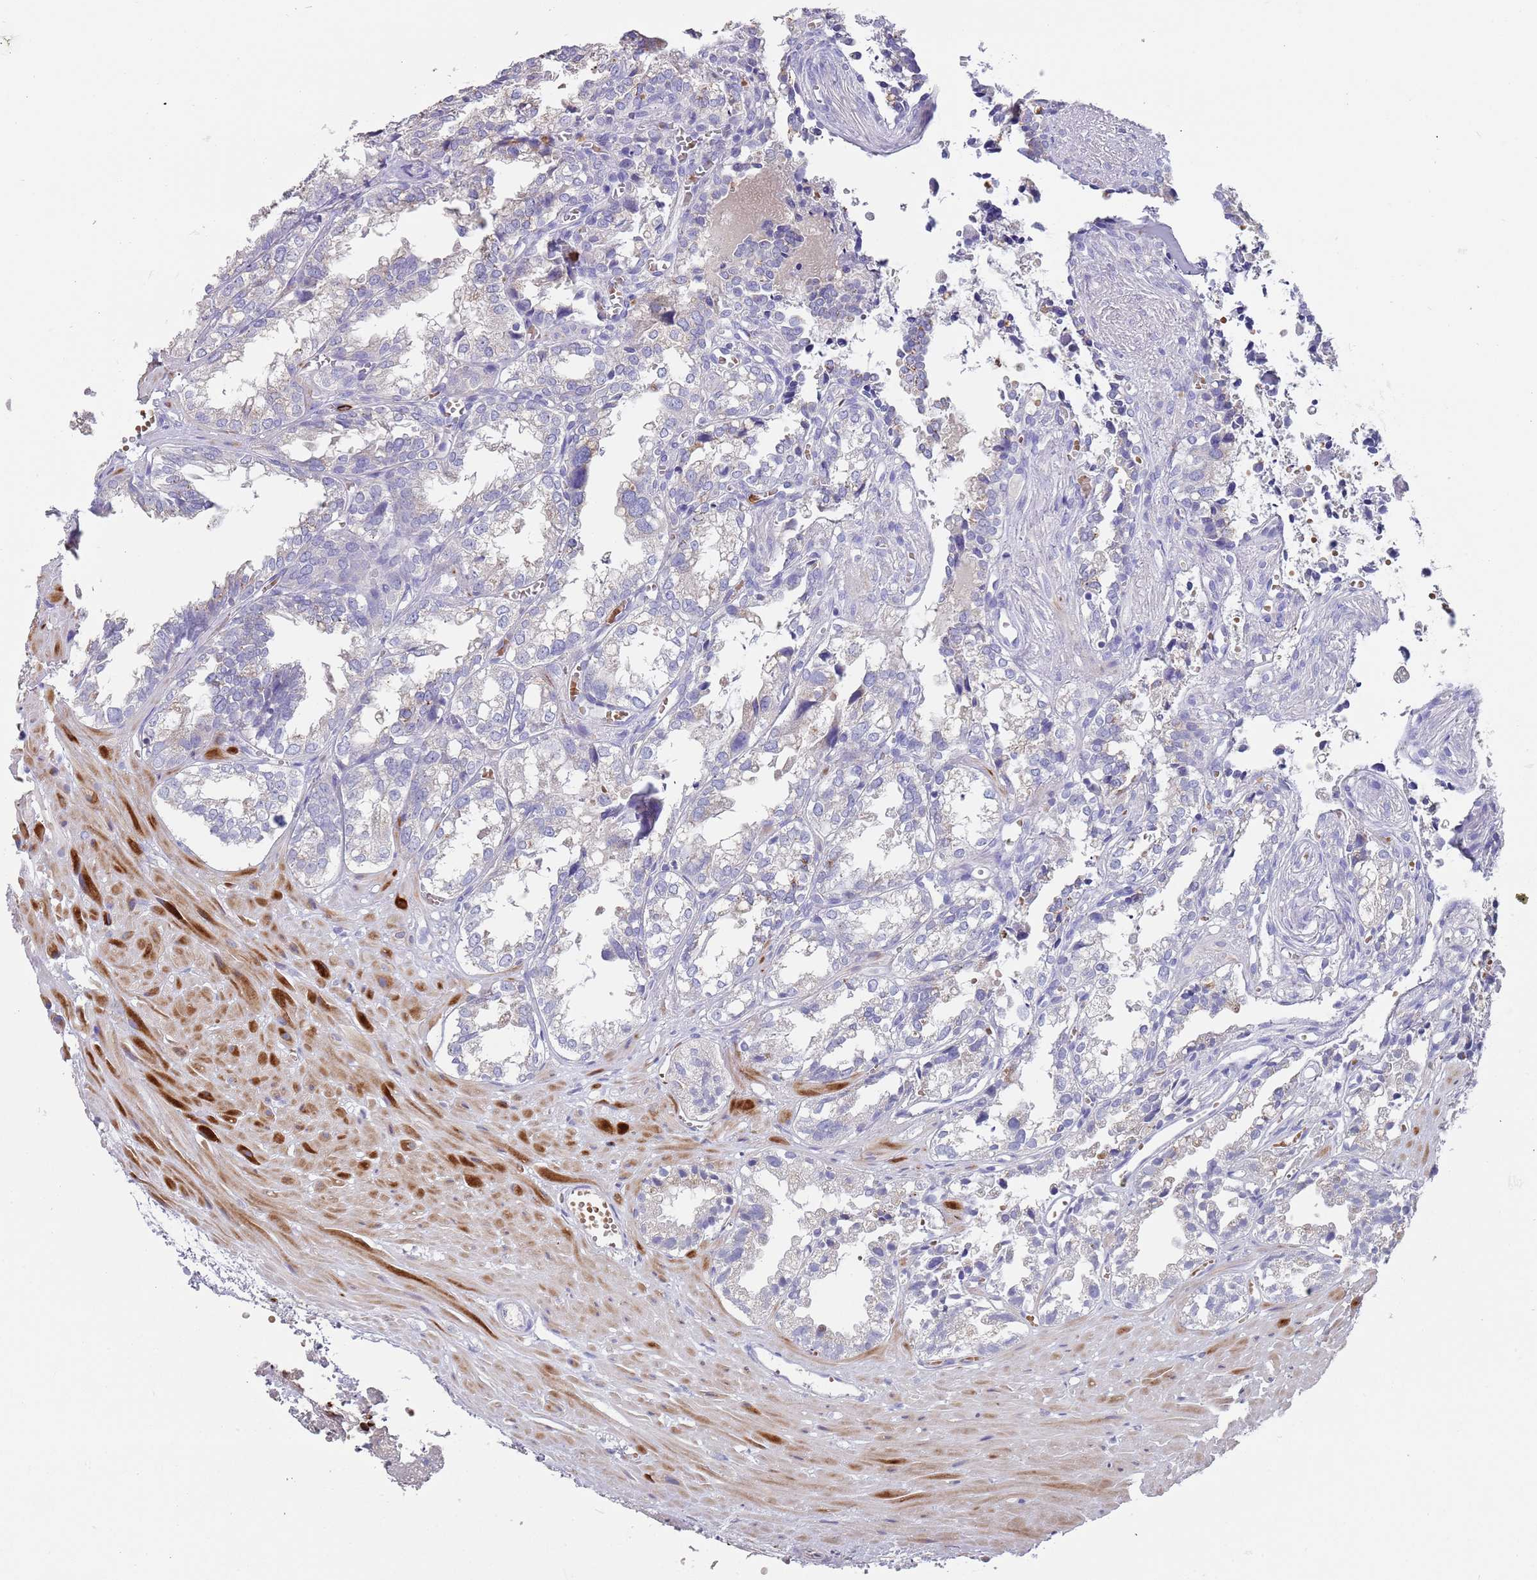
{"staining": {"intensity": "weak", "quantity": "<25%", "location": "cytoplasmic/membranous"}, "tissue": "seminal vesicle", "cell_type": "Glandular cells", "image_type": "normal", "snomed": [{"axis": "morphology", "description": "Normal tissue, NOS"}, {"axis": "topography", "description": "Prostate"}, {"axis": "topography", "description": "Seminal veicle"}], "caption": "The immunohistochemistry photomicrograph has no significant expression in glandular cells of seminal vesicle.", "gene": "TMEM251", "patient": {"sex": "male", "age": 51}}